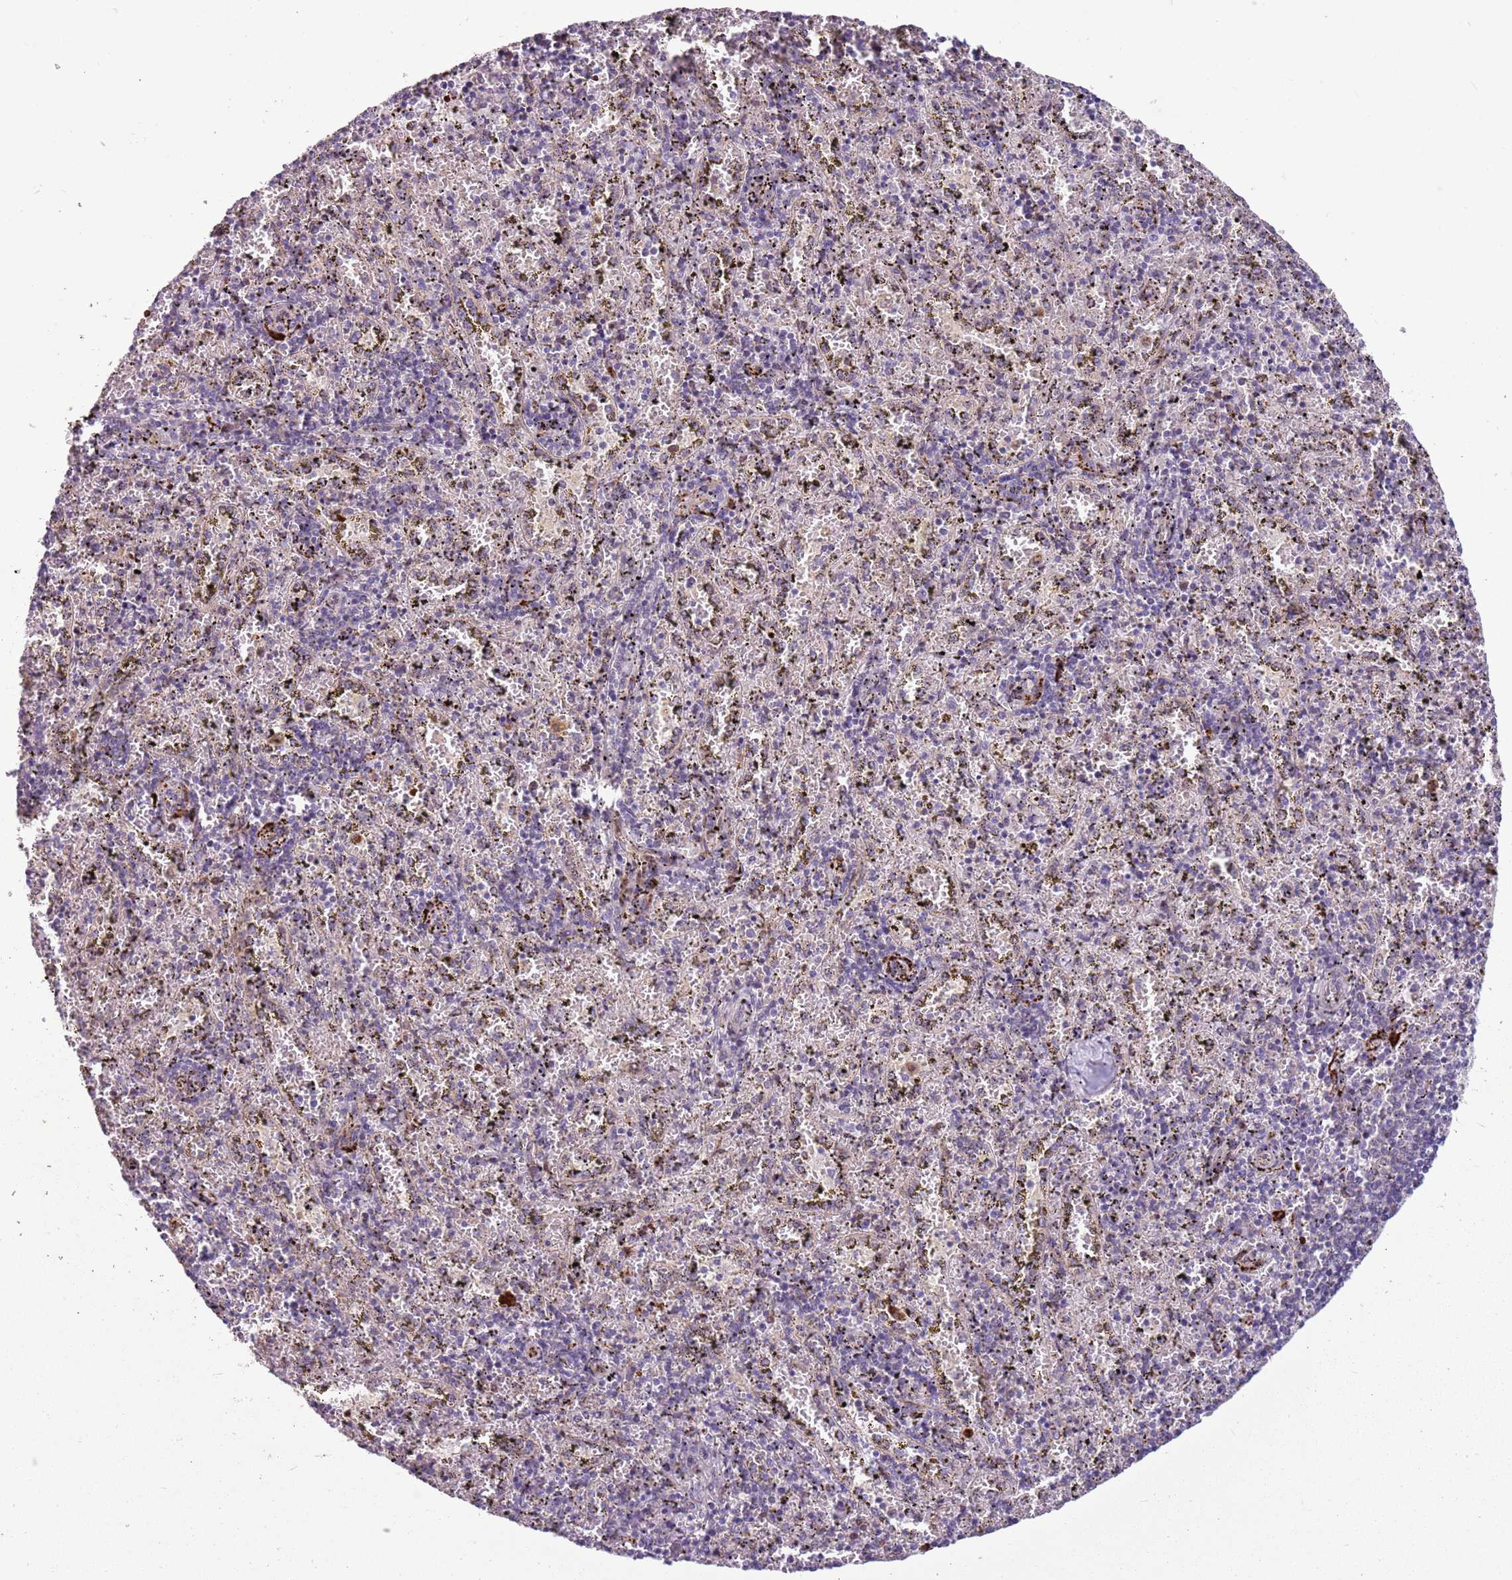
{"staining": {"intensity": "strong", "quantity": "<25%", "location": "cytoplasmic/membranous"}, "tissue": "spleen", "cell_type": "Cells in red pulp", "image_type": "normal", "snomed": [{"axis": "morphology", "description": "Normal tissue, NOS"}, {"axis": "topography", "description": "Spleen"}], "caption": "DAB (3,3'-diaminobenzidine) immunohistochemical staining of benign human spleen shows strong cytoplasmic/membranous protein positivity in about <25% of cells in red pulp. (Brightfield microscopy of DAB IHC at high magnification).", "gene": "PVRIG", "patient": {"sex": "male", "age": 11}}